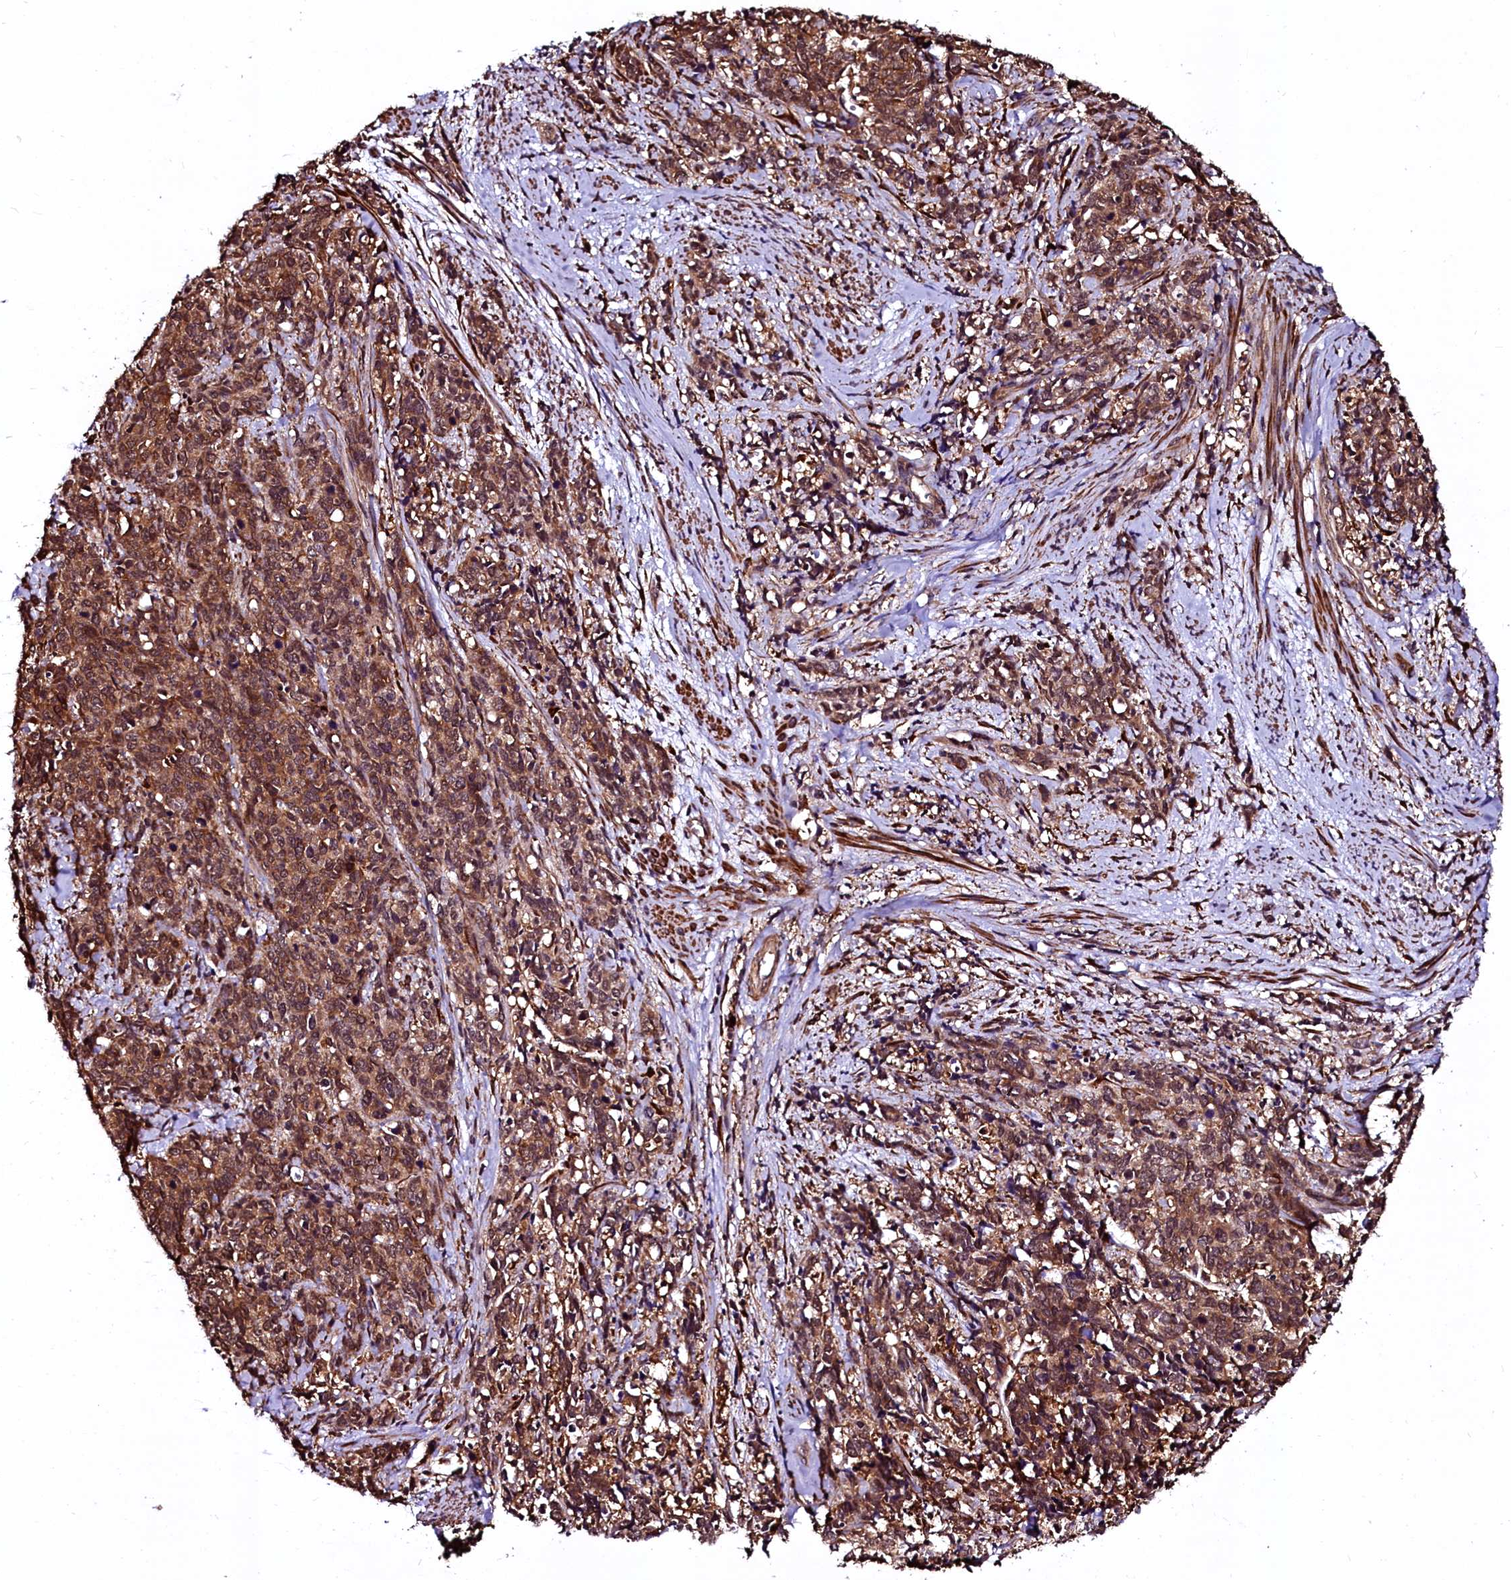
{"staining": {"intensity": "moderate", "quantity": ">75%", "location": "cytoplasmic/membranous,nuclear"}, "tissue": "cervical cancer", "cell_type": "Tumor cells", "image_type": "cancer", "snomed": [{"axis": "morphology", "description": "Squamous cell carcinoma, NOS"}, {"axis": "topography", "description": "Cervix"}], "caption": "Immunohistochemical staining of human squamous cell carcinoma (cervical) displays medium levels of moderate cytoplasmic/membranous and nuclear positivity in approximately >75% of tumor cells.", "gene": "N4BP1", "patient": {"sex": "female", "age": 60}}